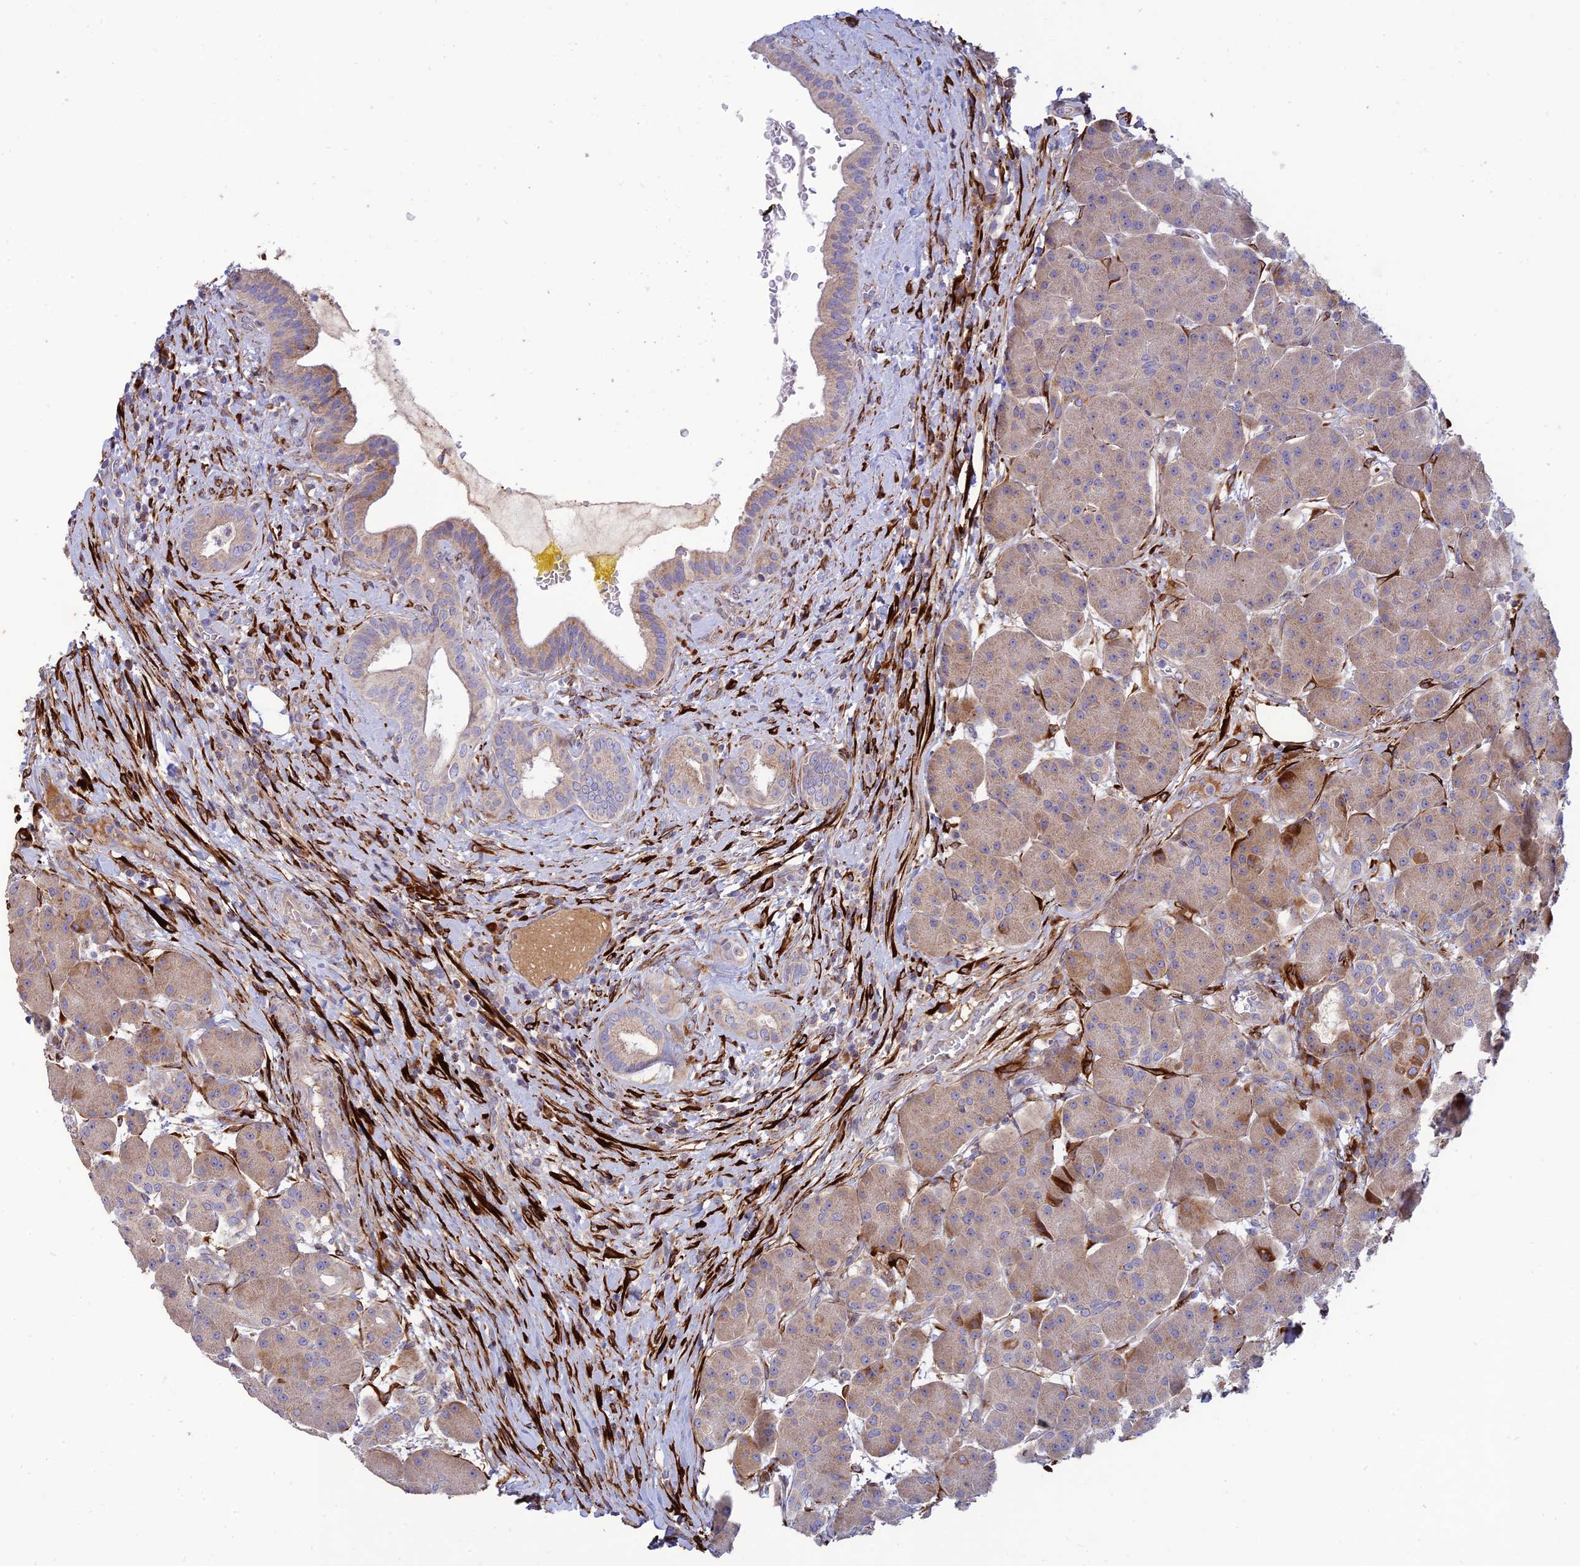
{"staining": {"intensity": "moderate", "quantity": ">75%", "location": "cytoplasmic/membranous"}, "tissue": "pancreas", "cell_type": "Exocrine glandular cells", "image_type": "normal", "snomed": [{"axis": "morphology", "description": "Normal tissue, NOS"}, {"axis": "topography", "description": "Pancreas"}], "caption": "Brown immunohistochemical staining in benign human pancreas reveals moderate cytoplasmic/membranous positivity in approximately >75% of exocrine glandular cells. (brown staining indicates protein expression, while blue staining denotes nuclei).", "gene": "RCN3", "patient": {"sex": "male", "age": 63}}